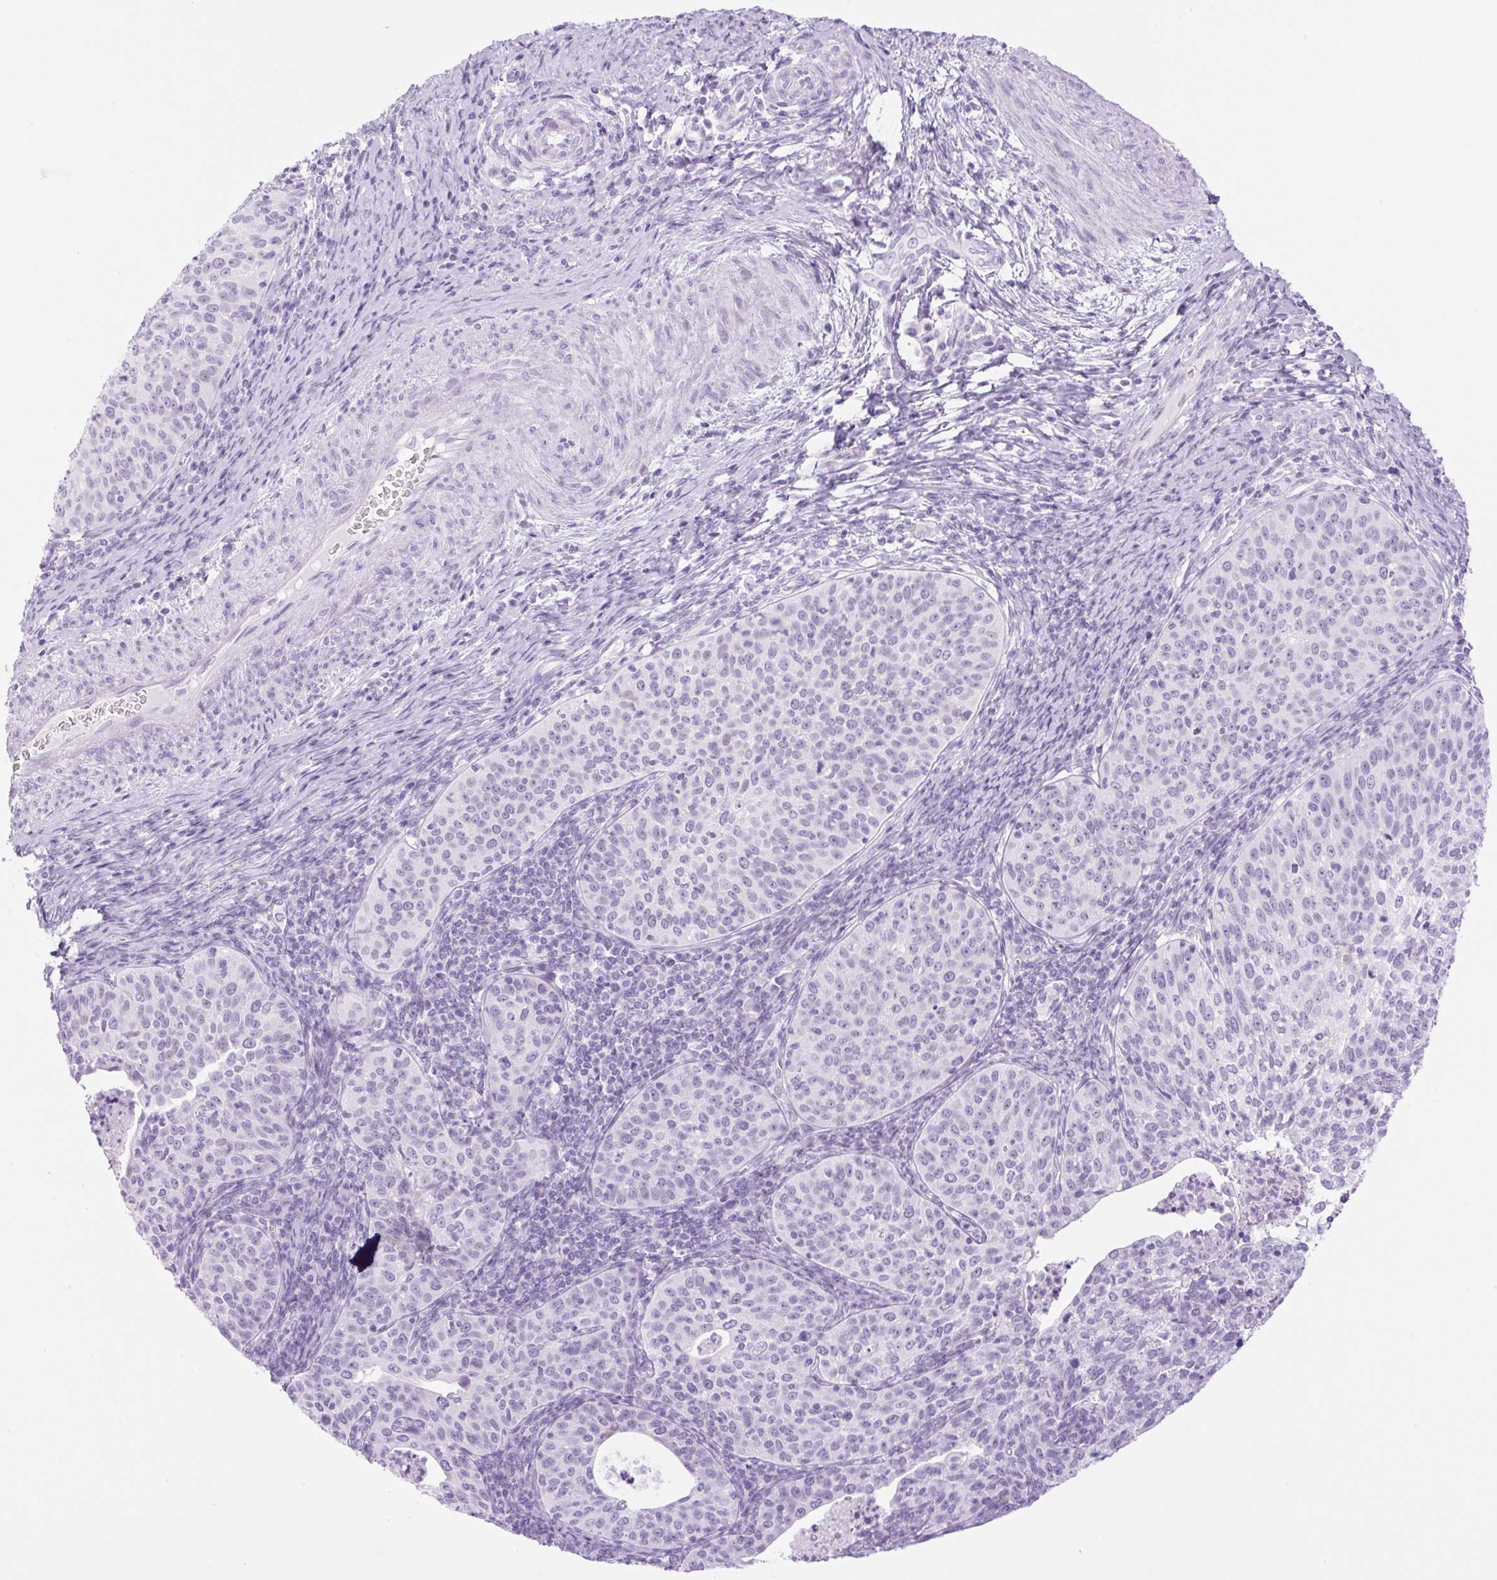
{"staining": {"intensity": "negative", "quantity": "none", "location": "none"}, "tissue": "cervical cancer", "cell_type": "Tumor cells", "image_type": "cancer", "snomed": [{"axis": "morphology", "description": "Squamous cell carcinoma, NOS"}, {"axis": "topography", "description": "Cervix"}], "caption": "There is no significant positivity in tumor cells of cervical cancer (squamous cell carcinoma).", "gene": "SPRR4", "patient": {"sex": "female", "age": 30}}